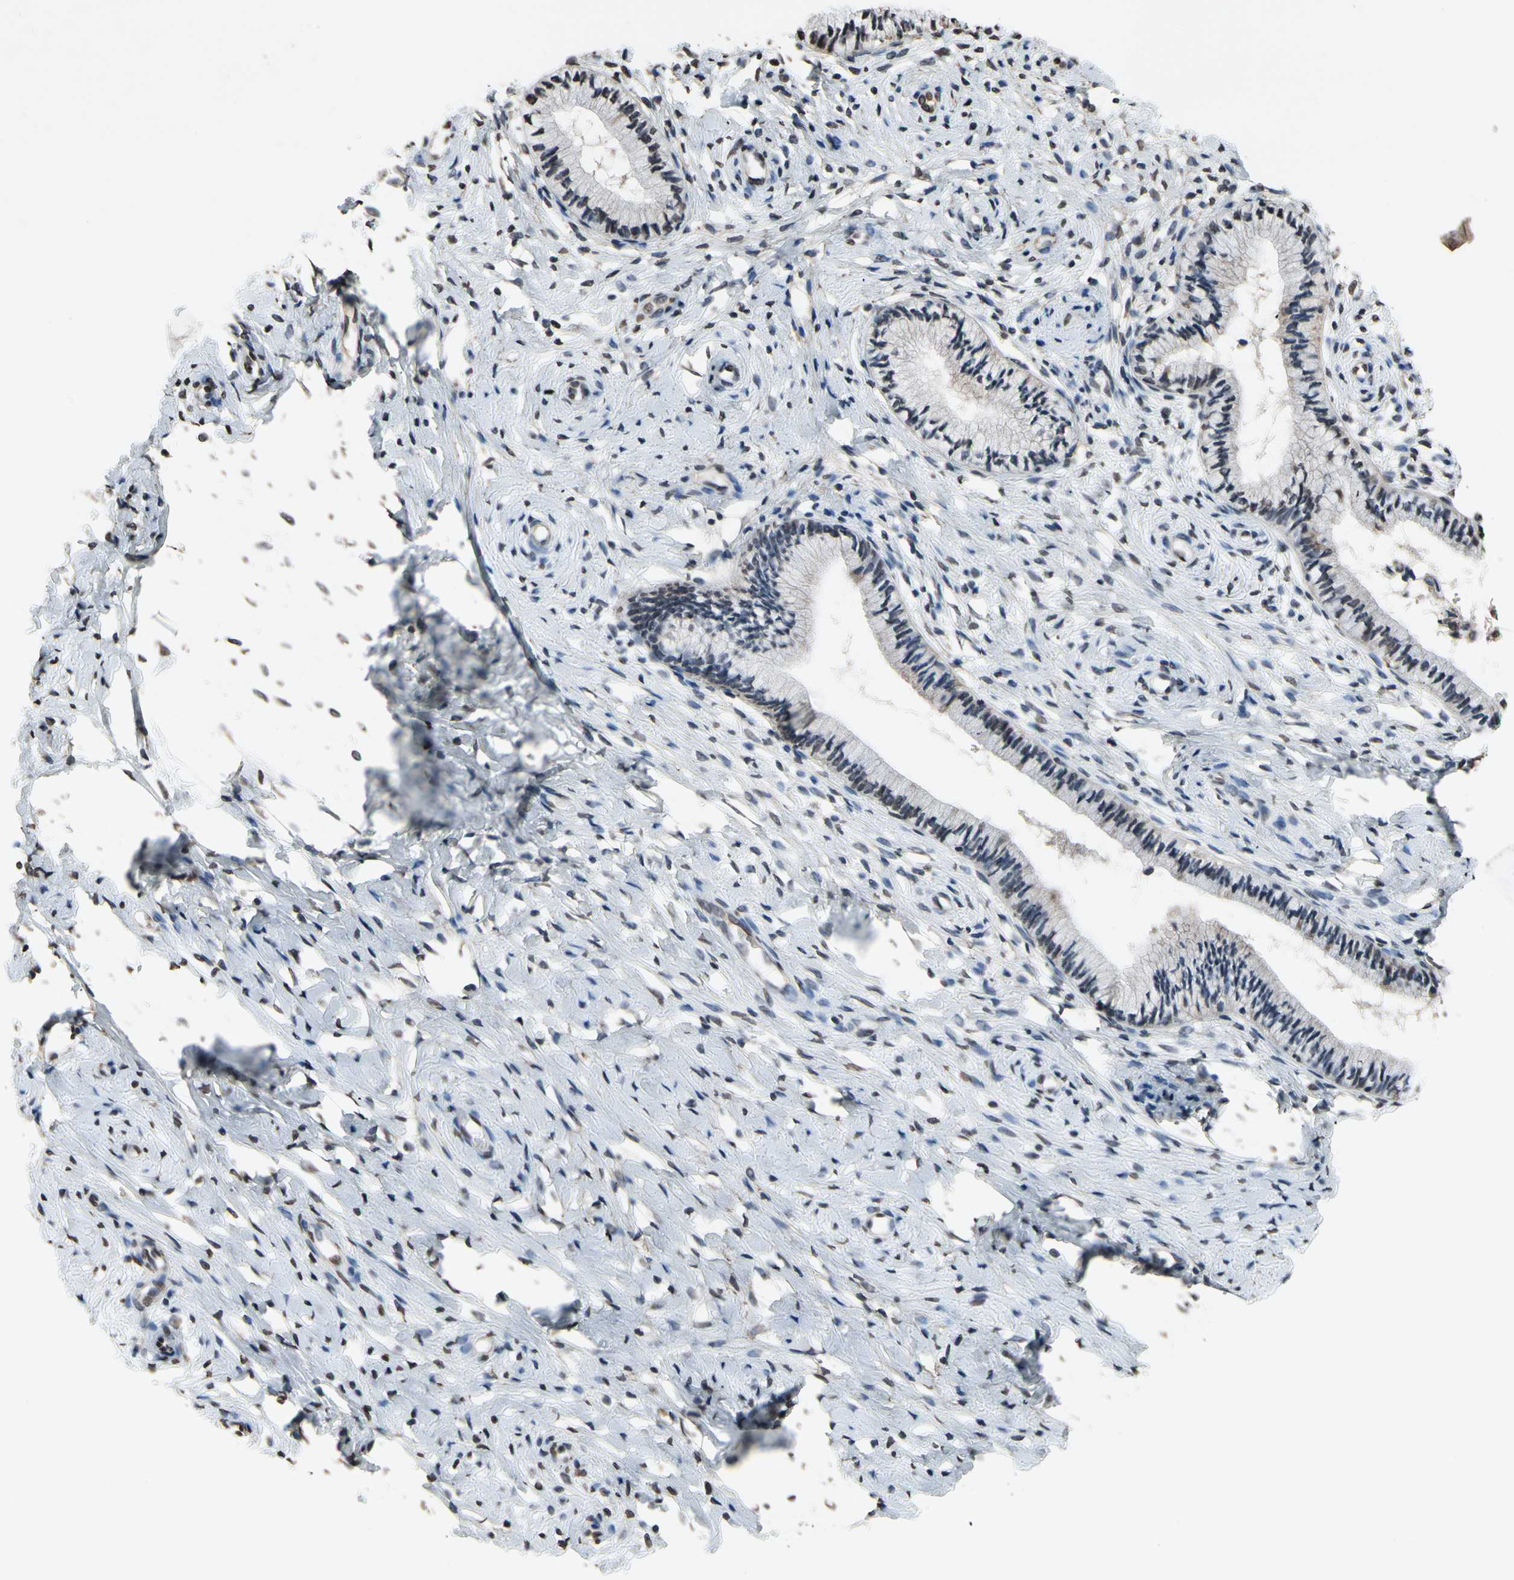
{"staining": {"intensity": "strong", "quantity": ">75%", "location": "nuclear"}, "tissue": "cervix", "cell_type": "Glandular cells", "image_type": "normal", "snomed": [{"axis": "morphology", "description": "Normal tissue, NOS"}, {"axis": "topography", "description": "Cervix"}], "caption": "Immunohistochemical staining of normal human cervix exhibits high levels of strong nuclear expression in approximately >75% of glandular cells.", "gene": "HIPK2", "patient": {"sex": "female", "age": 46}}